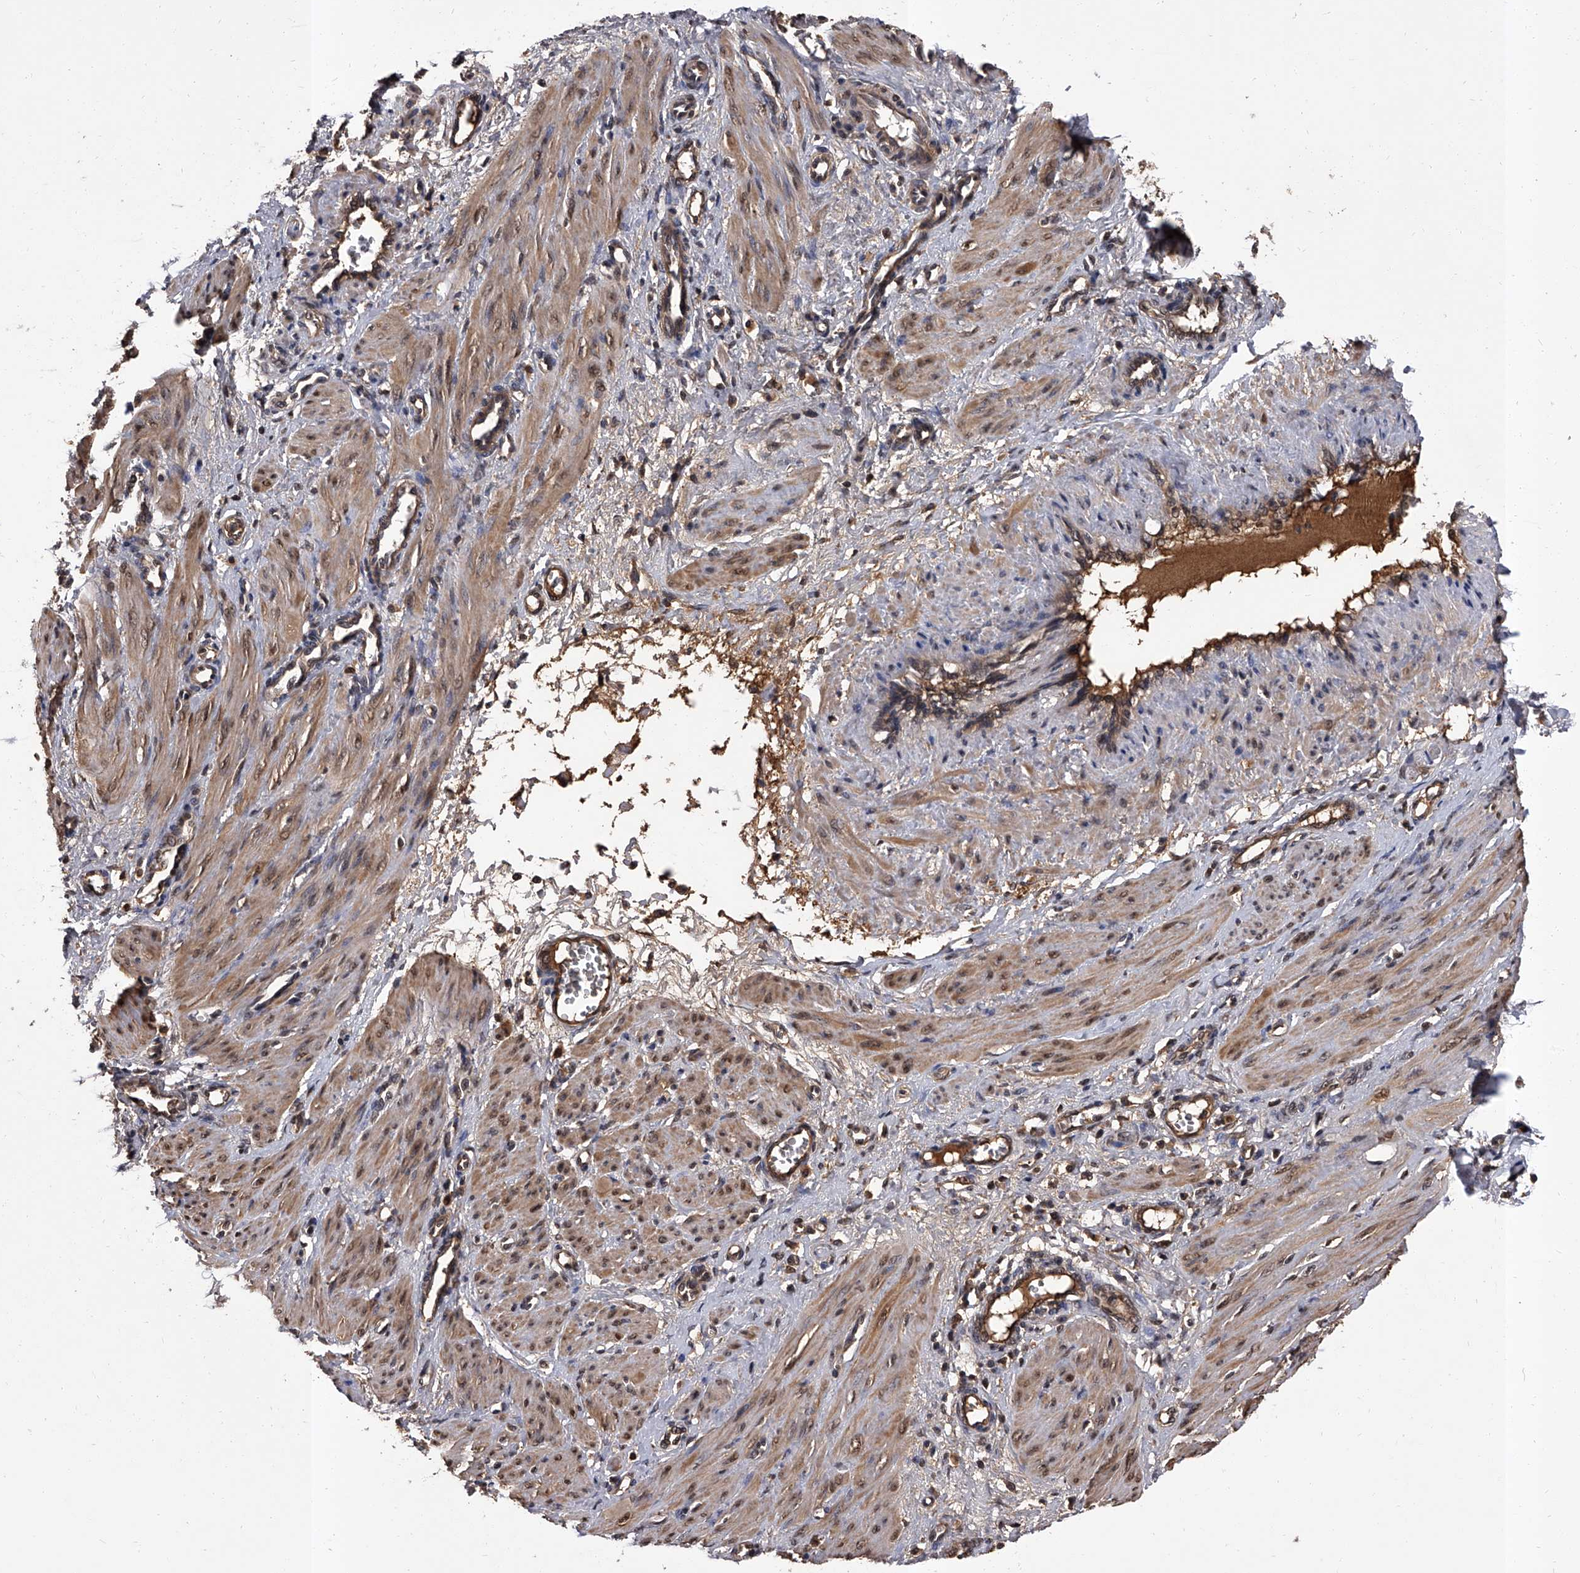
{"staining": {"intensity": "moderate", "quantity": "25%-75%", "location": "cytoplasmic/membranous,nuclear"}, "tissue": "smooth muscle", "cell_type": "Smooth muscle cells", "image_type": "normal", "snomed": [{"axis": "morphology", "description": "Normal tissue, NOS"}, {"axis": "topography", "description": "Endometrium"}], "caption": "Immunohistochemical staining of normal smooth muscle reveals moderate cytoplasmic/membranous,nuclear protein staining in approximately 25%-75% of smooth muscle cells. (Stains: DAB (3,3'-diaminobenzidine) in brown, nuclei in blue, Microscopy: brightfield microscopy at high magnification).", "gene": "SLC18B1", "patient": {"sex": "female", "age": 33}}